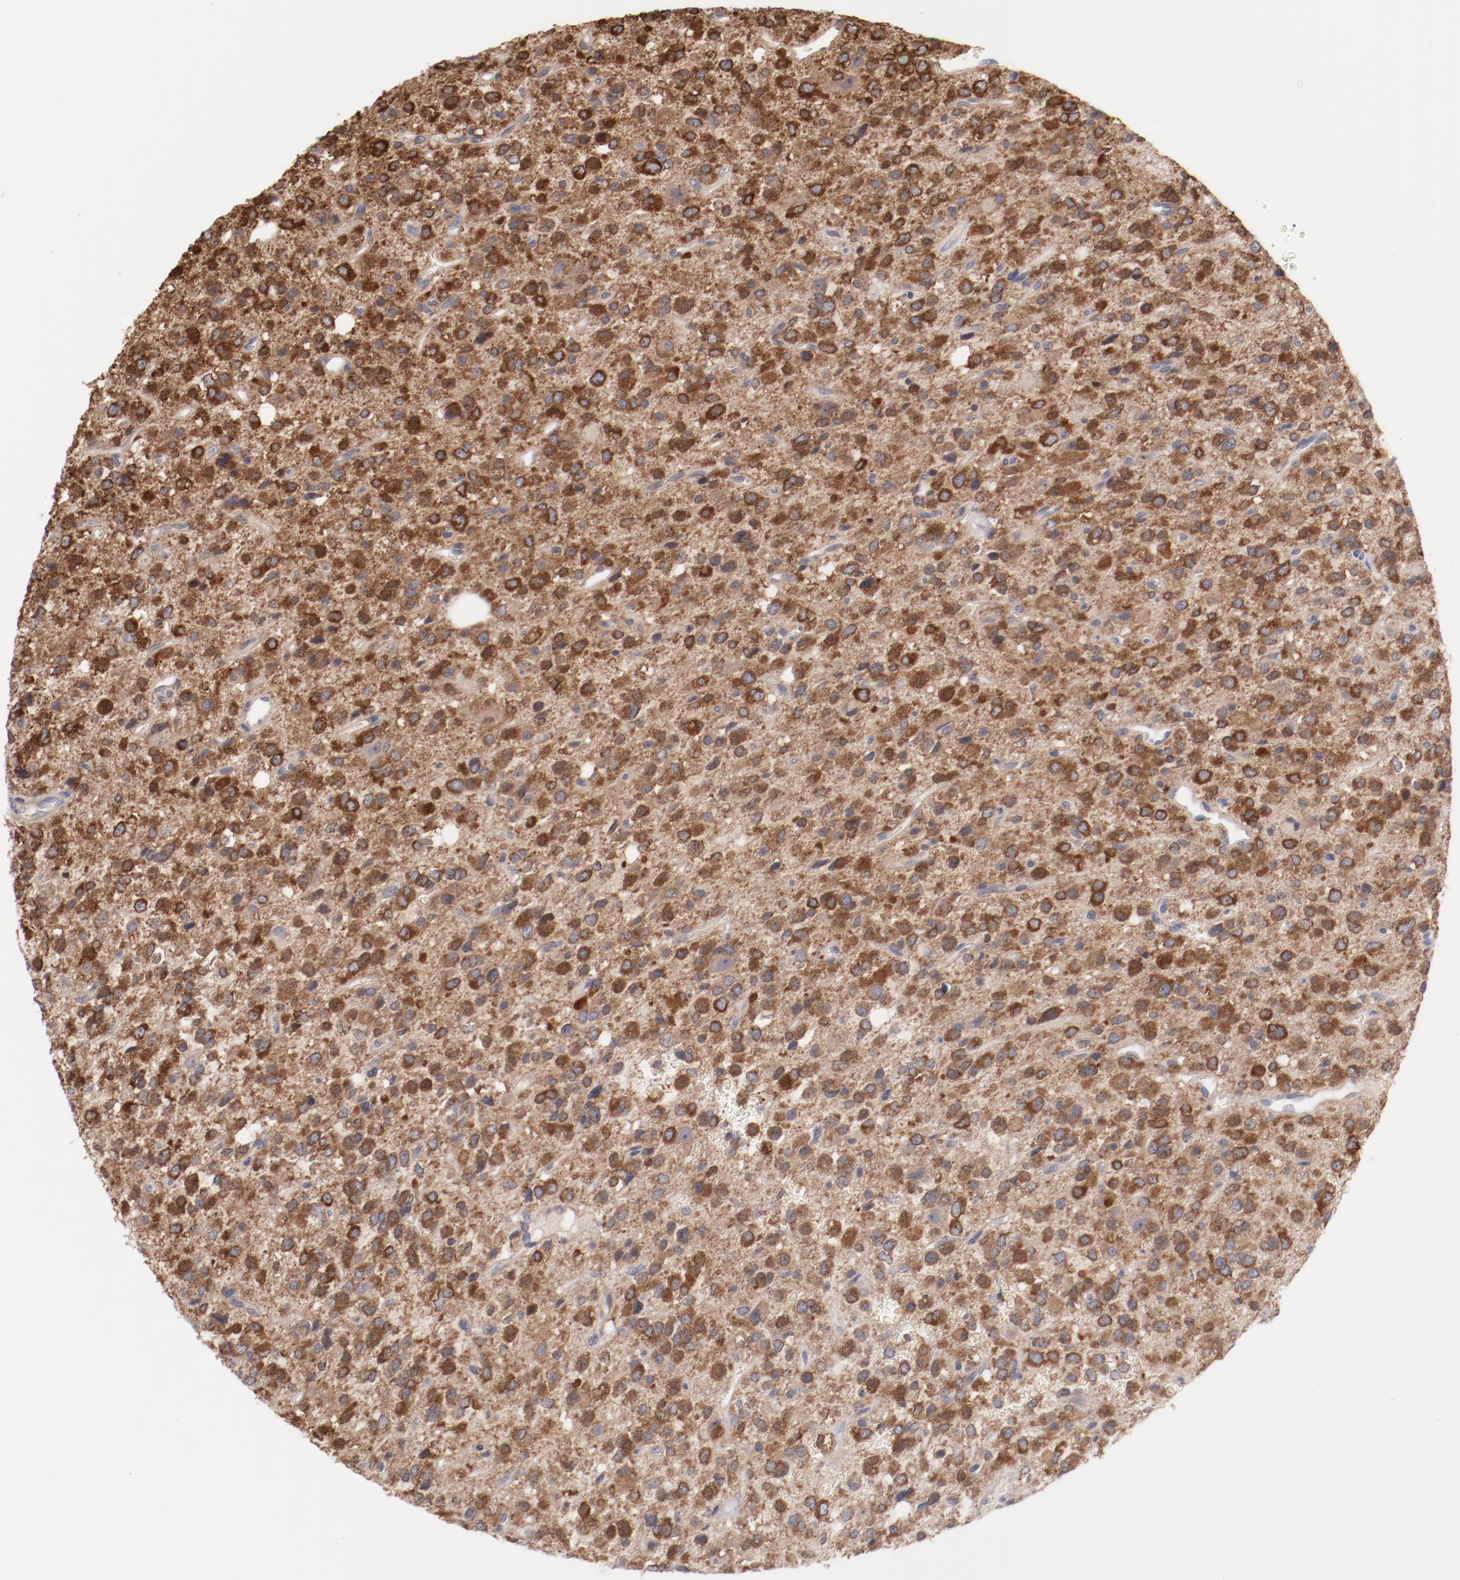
{"staining": {"intensity": "moderate", "quantity": ">75%", "location": "cytoplasmic/membranous"}, "tissue": "glioma", "cell_type": "Tumor cells", "image_type": "cancer", "snomed": [{"axis": "morphology", "description": "Glioma, malignant, High grade"}, {"axis": "topography", "description": "Brain"}], "caption": "Immunohistochemical staining of human malignant glioma (high-grade) exhibits medium levels of moderate cytoplasmic/membranous protein staining in approximately >75% of tumor cells.", "gene": "PPFIBP2", "patient": {"sex": "male", "age": 47}}